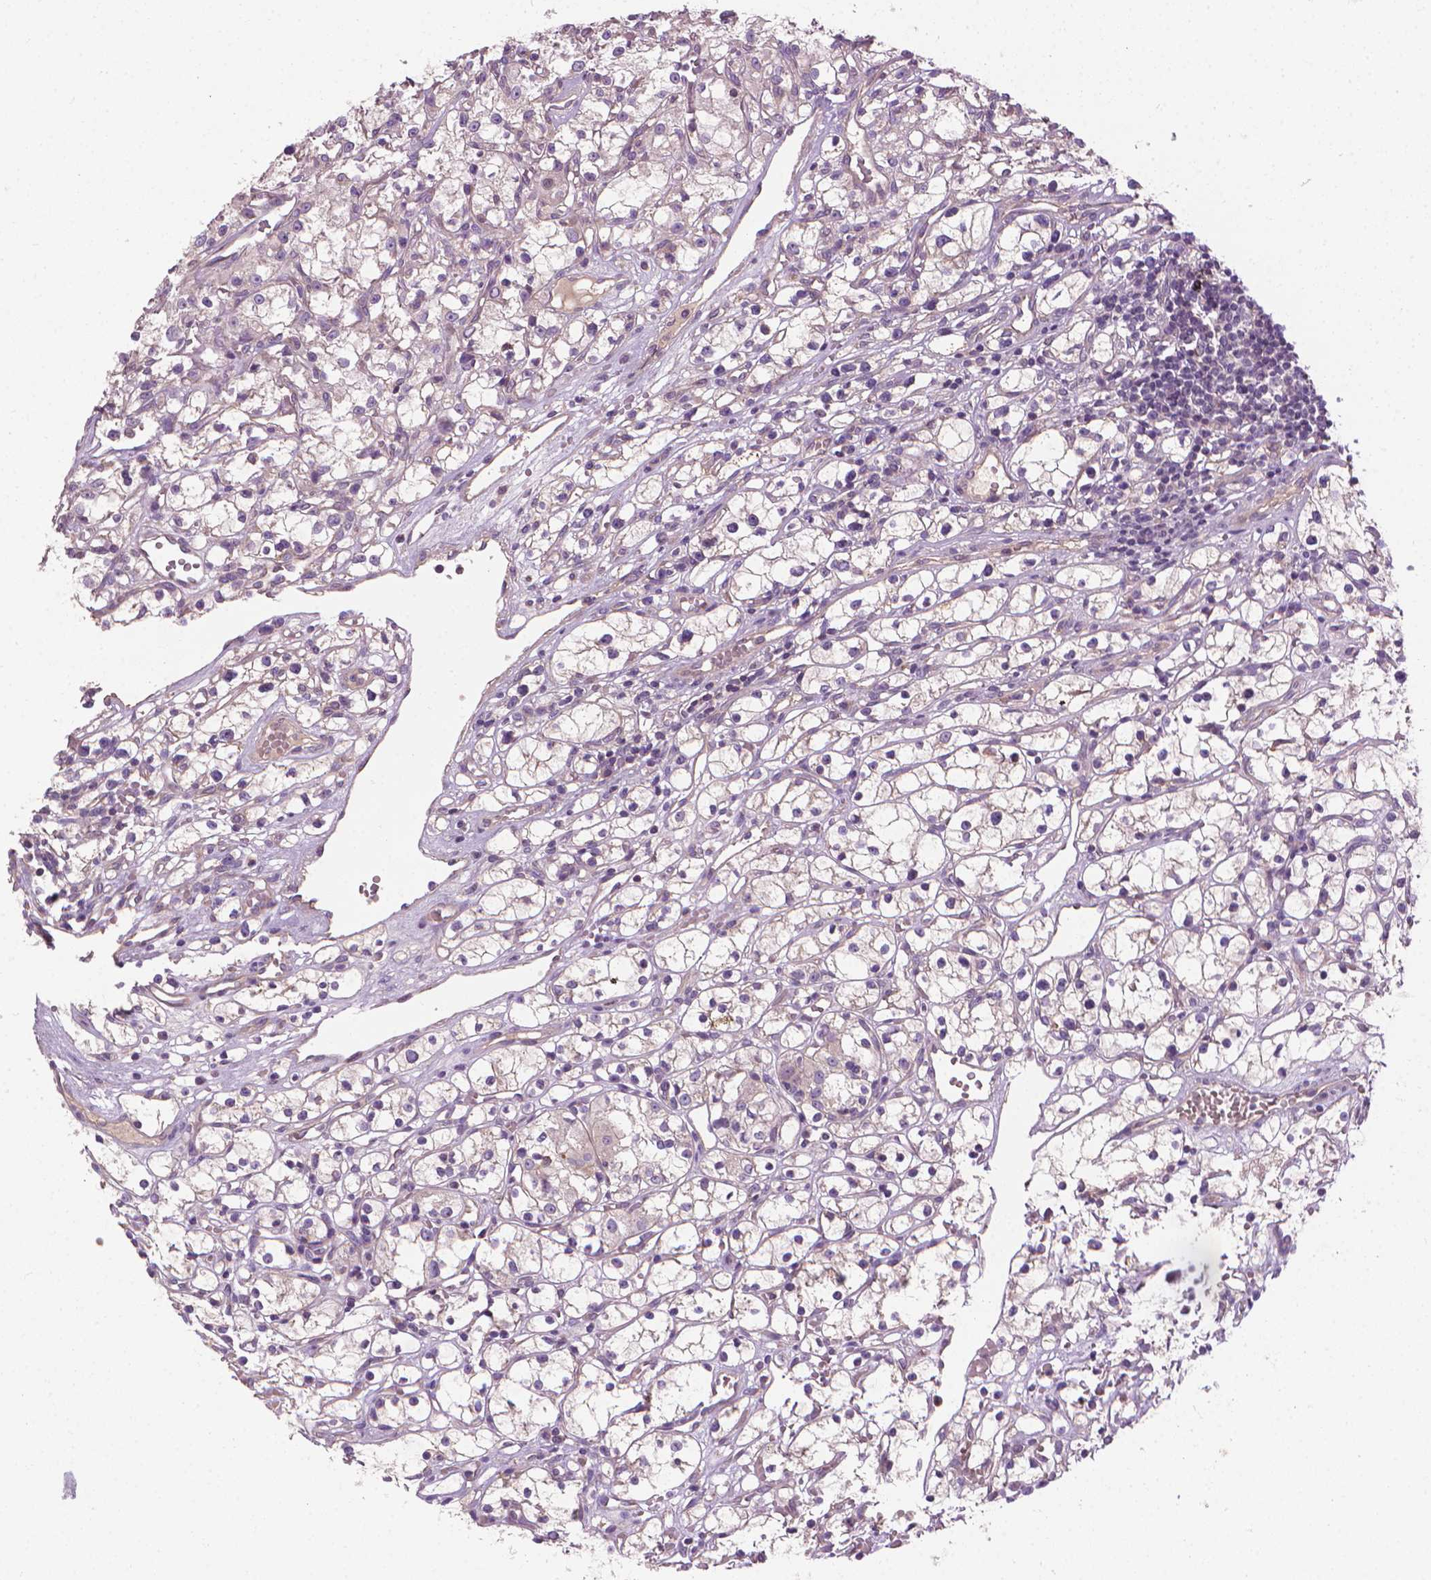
{"staining": {"intensity": "negative", "quantity": "none", "location": "none"}, "tissue": "renal cancer", "cell_type": "Tumor cells", "image_type": "cancer", "snomed": [{"axis": "morphology", "description": "Adenocarcinoma, NOS"}, {"axis": "topography", "description": "Kidney"}], "caption": "A photomicrograph of human renal cancer (adenocarcinoma) is negative for staining in tumor cells.", "gene": "RIIAD1", "patient": {"sex": "female", "age": 59}}